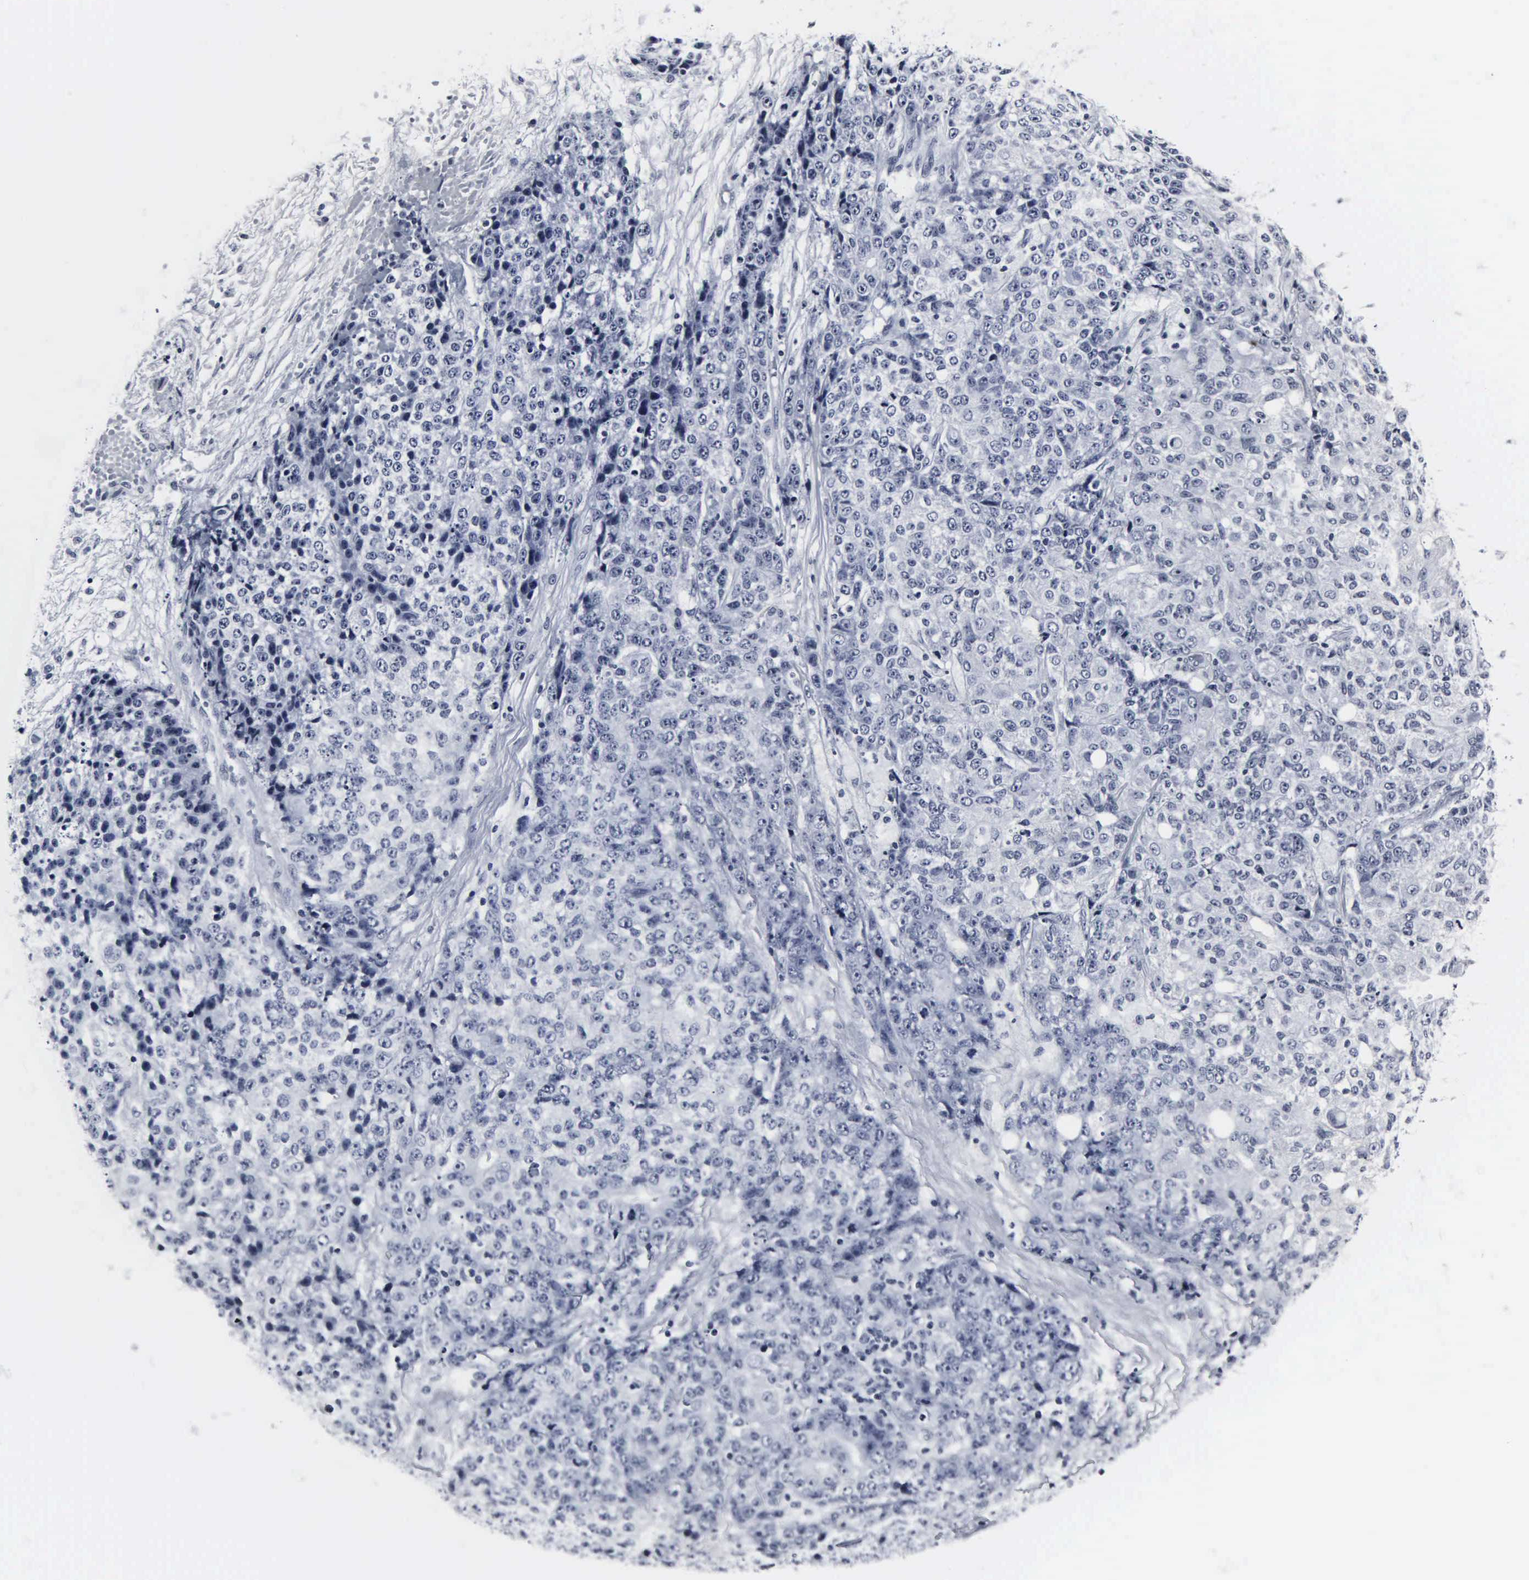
{"staining": {"intensity": "negative", "quantity": "none", "location": "none"}, "tissue": "ovarian cancer", "cell_type": "Tumor cells", "image_type": "cancer", "snomed": [{"axis": "morphology", "description": "Carcinoma, endometroid"}, {"axis": "topography", "description": "Ovary"}], "caption": "The micrograph reveals no significant staining in tumor cells of ovarian endometroid carcinoma.", "gene": "DGCR2", "patient": {"sex": "female", "age": 42}}